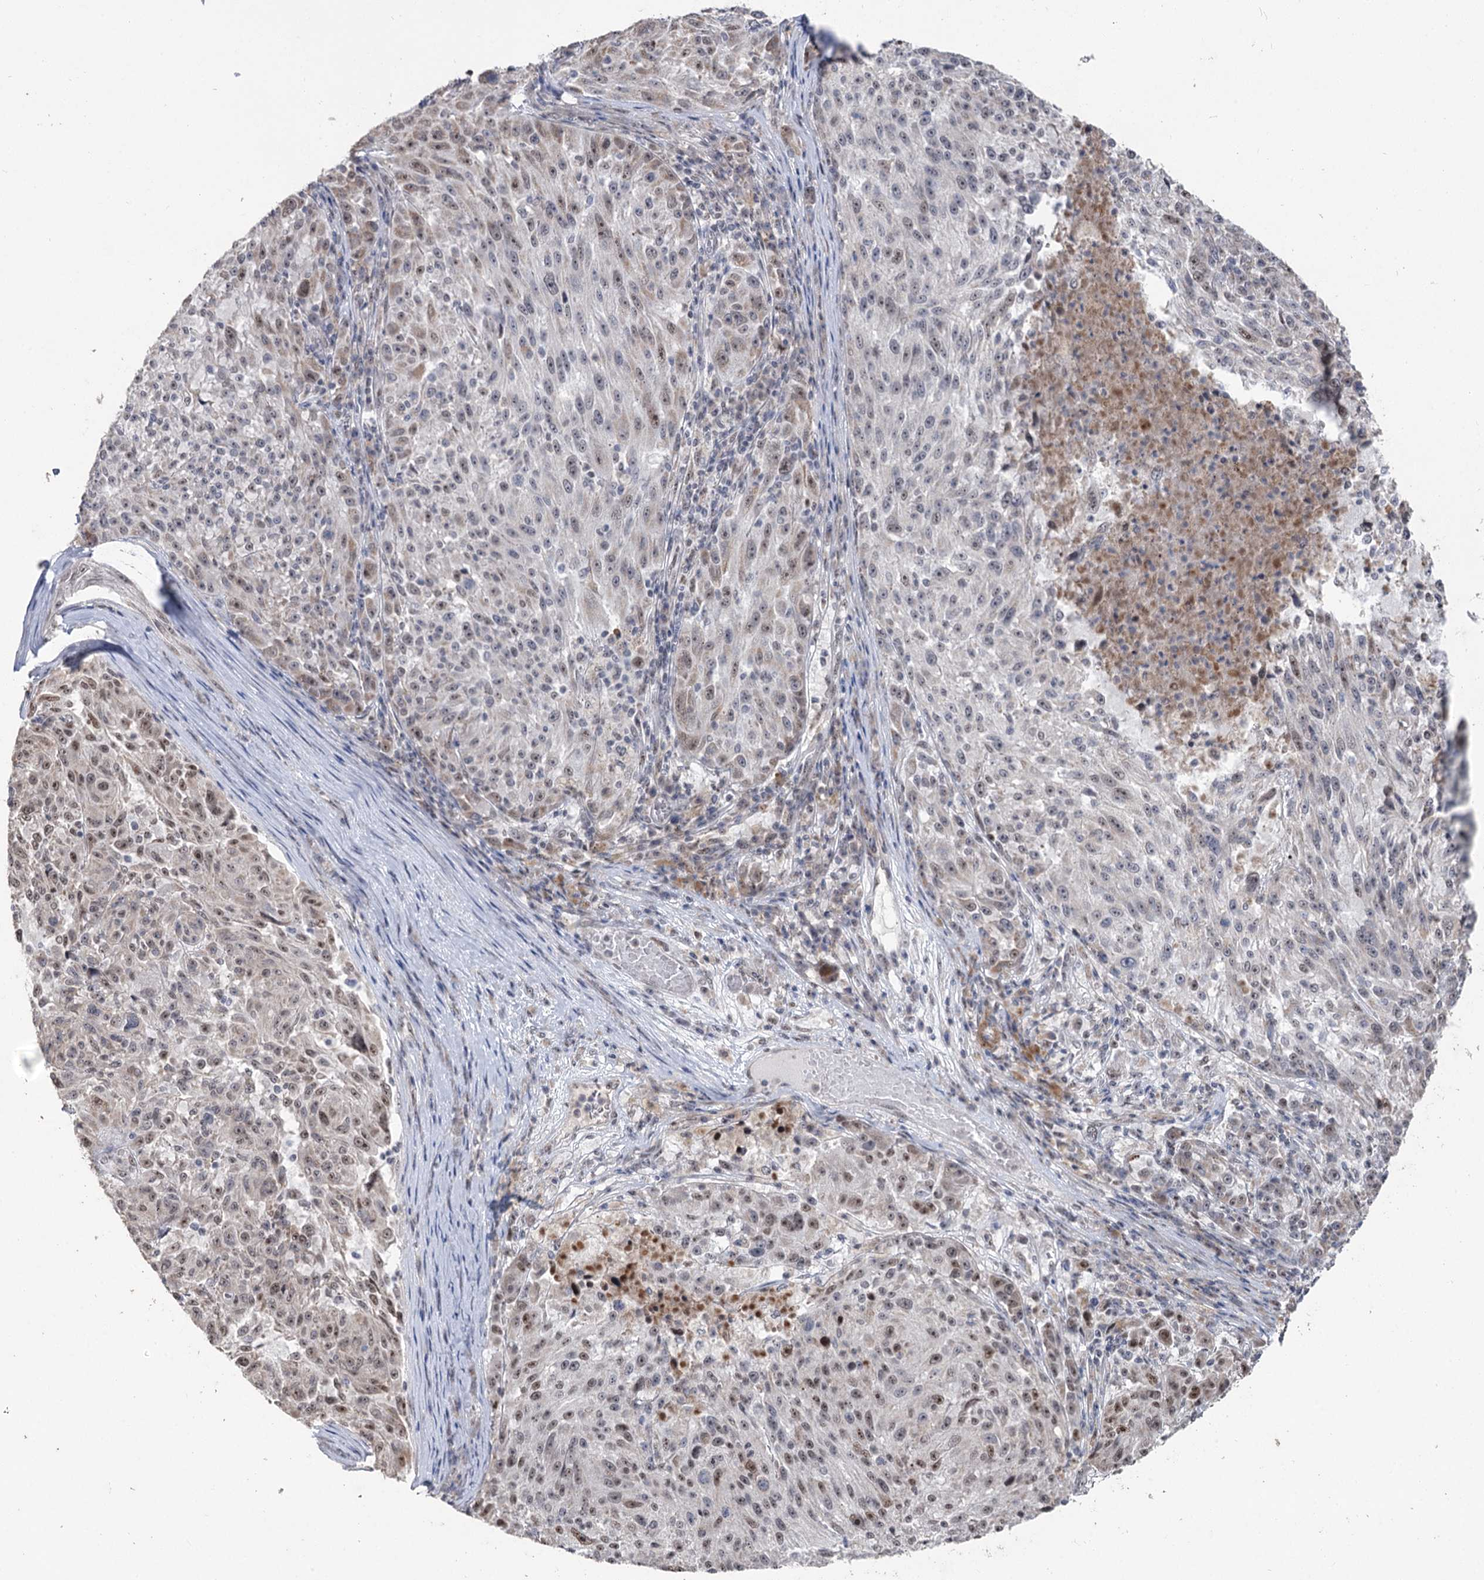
{"staining": {"intensity": "weak", "quantity": "<25%", "location": "nuclear"}, "tissue": "melanoma", "cell_type": "Tumor cells", "image_type": "cancer", "snomed": [{"axis": "morphology", "description": "Malignant melanoma, NOS"}, {"axis": "topography", "description": "Skin"}], "caption": "A high-resolution photomicrograph shows immunohistochemistry staining of melanoma, which exhibits no significant staining in tumor cells.", "gene": "RUFY4", "patient": {"sex": "male", "age": 53}}